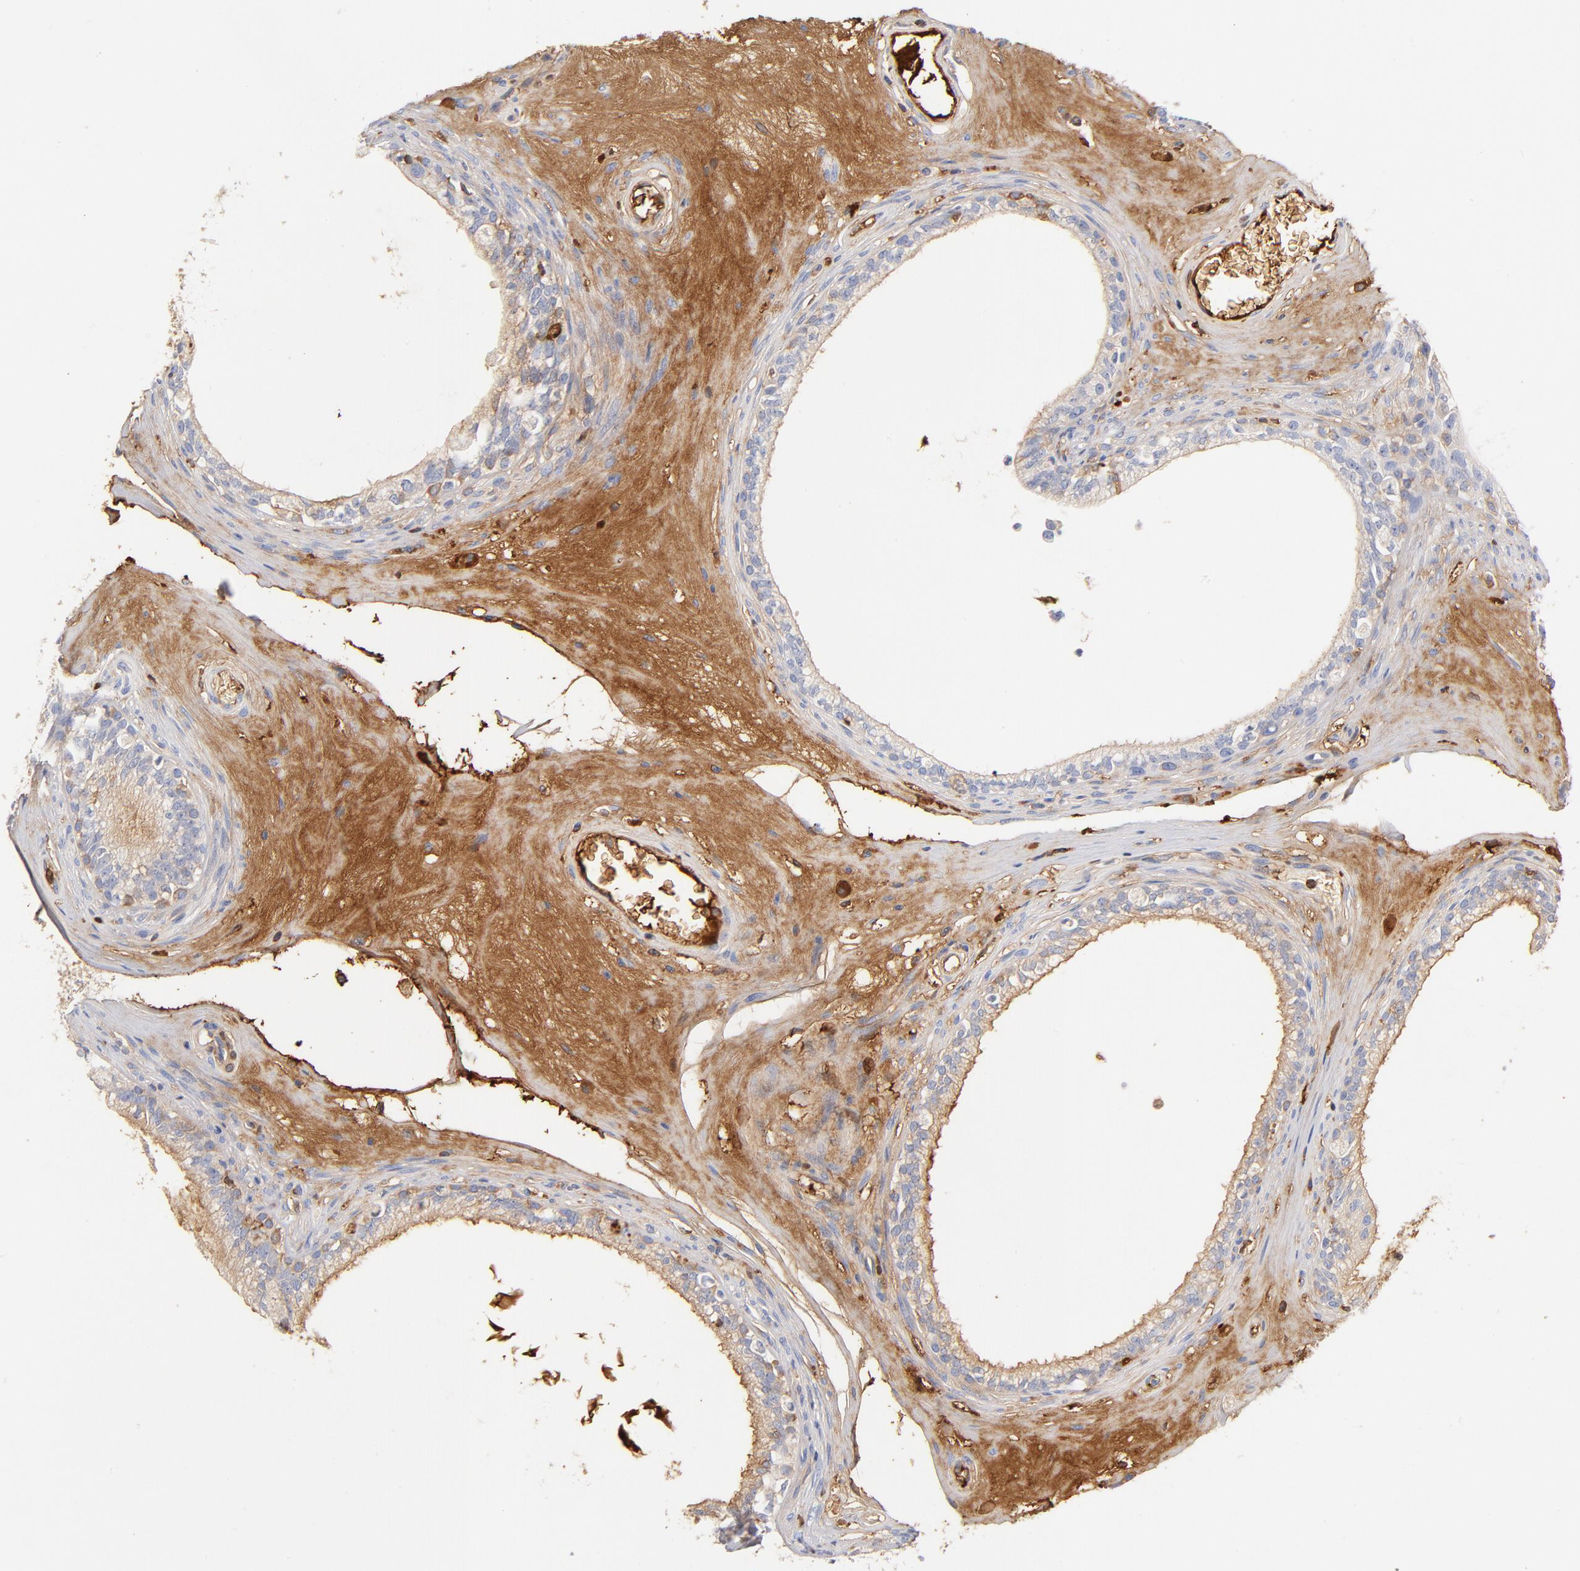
{"staining": {"intensity": "negative", "quantity": "none", "location": "none"}, "tissue": "epididymis", "cell_type": "Glandular cells", "image_type": "normal", "snomed": [{"axis": "morphology", "description": "Normal tissue, NOS"}, {"axis": "morphology", "description": "Inflammation, NOS"}, {"axis": "topography", "description": "Epididymis"}], "caption": "Immunohistochemistry (IHC) photomicrograph of benign epididymis: epididymis stained with DAB (3,3'-diaminobenzidine) demonstrates no significant protein expression in glandular cells. Brightfield microscopy of immunohistochemistry stained with DAB (3,3'-diaminobenzidine) (brown) and hematoxylin (blue), captured at high magnification.", "gene": "C3", "patient": {"sex": "male", "age": 84}}